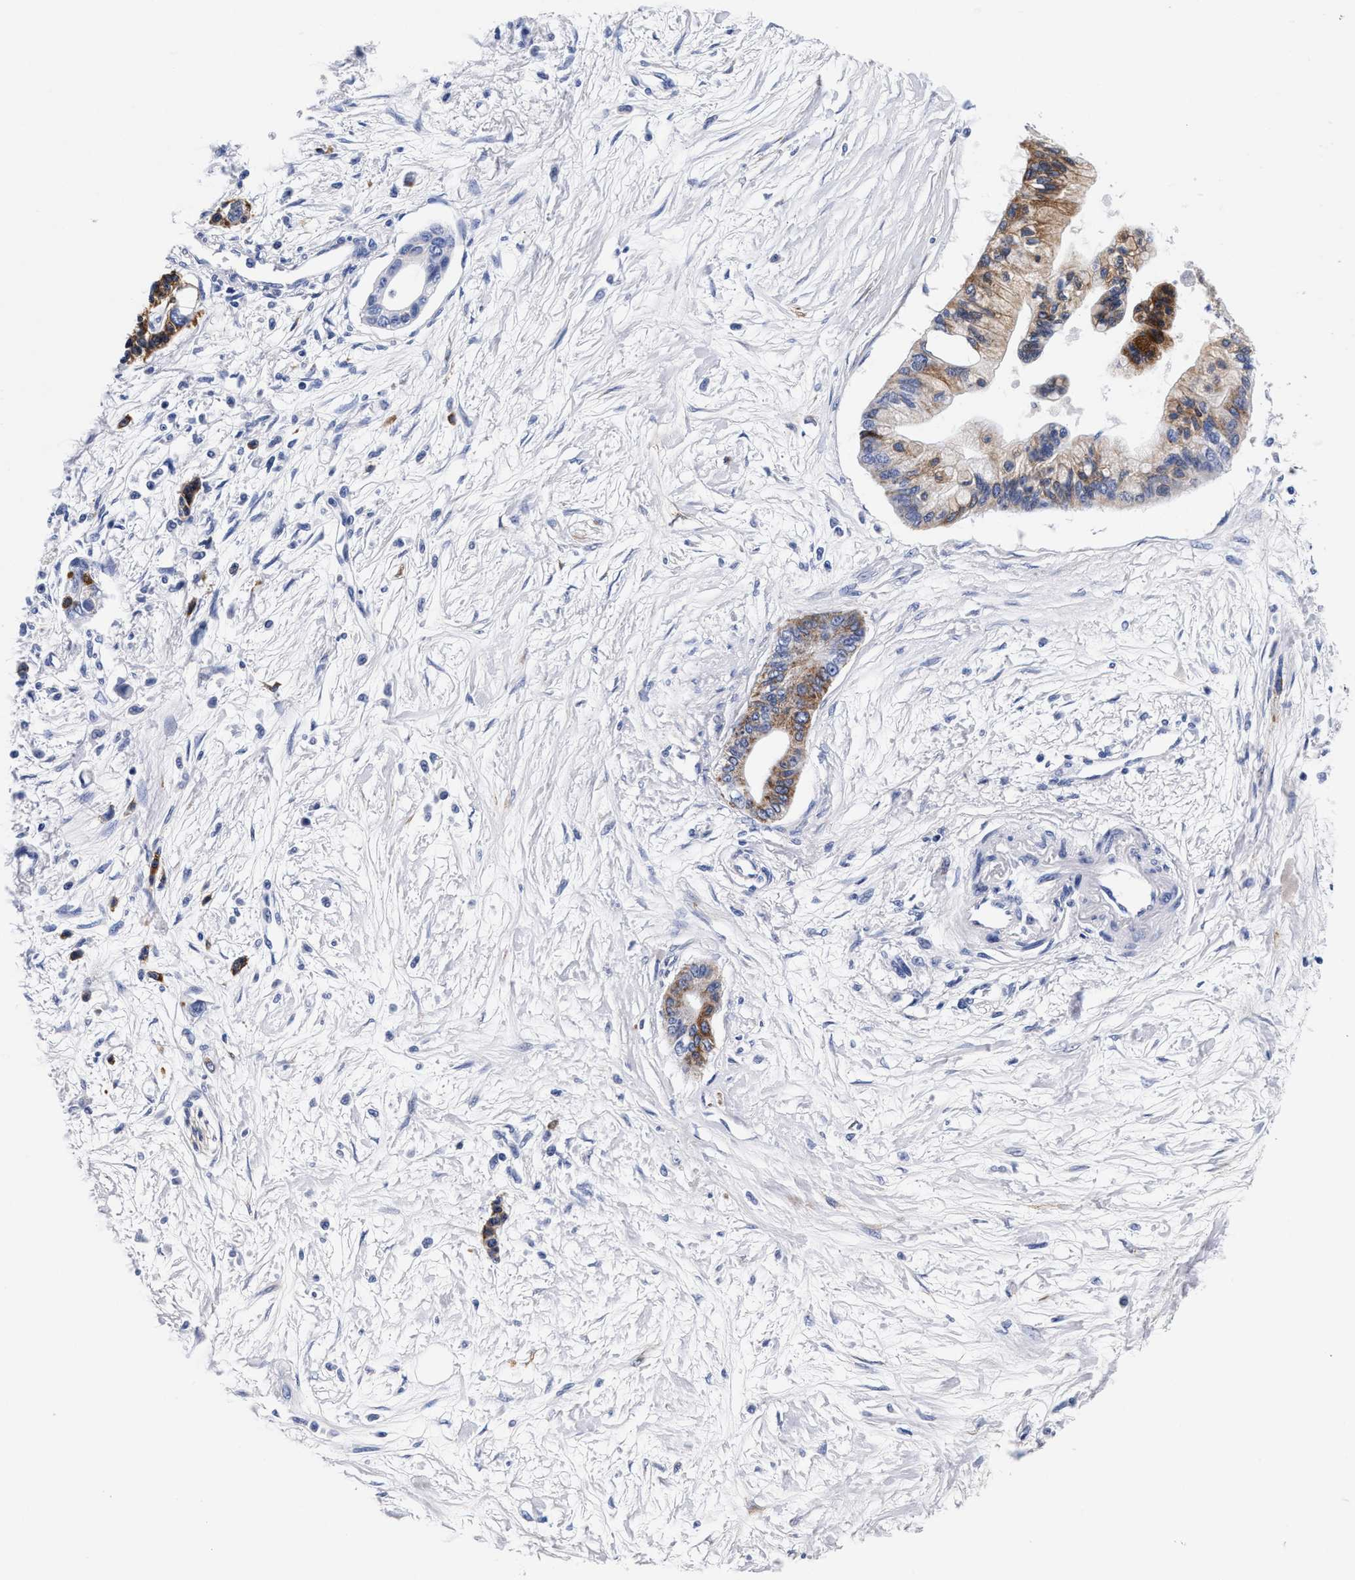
{"staining": {"intensity": "moderate", "quantity": "<25%", "location": "cytoplasmic/membranous"}, "tissue": "pancreatic cancer", "cell_type": "Tumor cells", "image_type": "cancer", "snomed": [{"axis": "morphology", "description": "Adenocarcinoma, NOS"}, {"axis": "topography", "description": "Pancreas"}], "caption": "Moderate cytoplasmic/membranous expression is appreciated in approximately <25% of tumor cells in pancreatic cancer.", "gene": "RAB3B", "patient": {"sex": "female", "age": 77}}